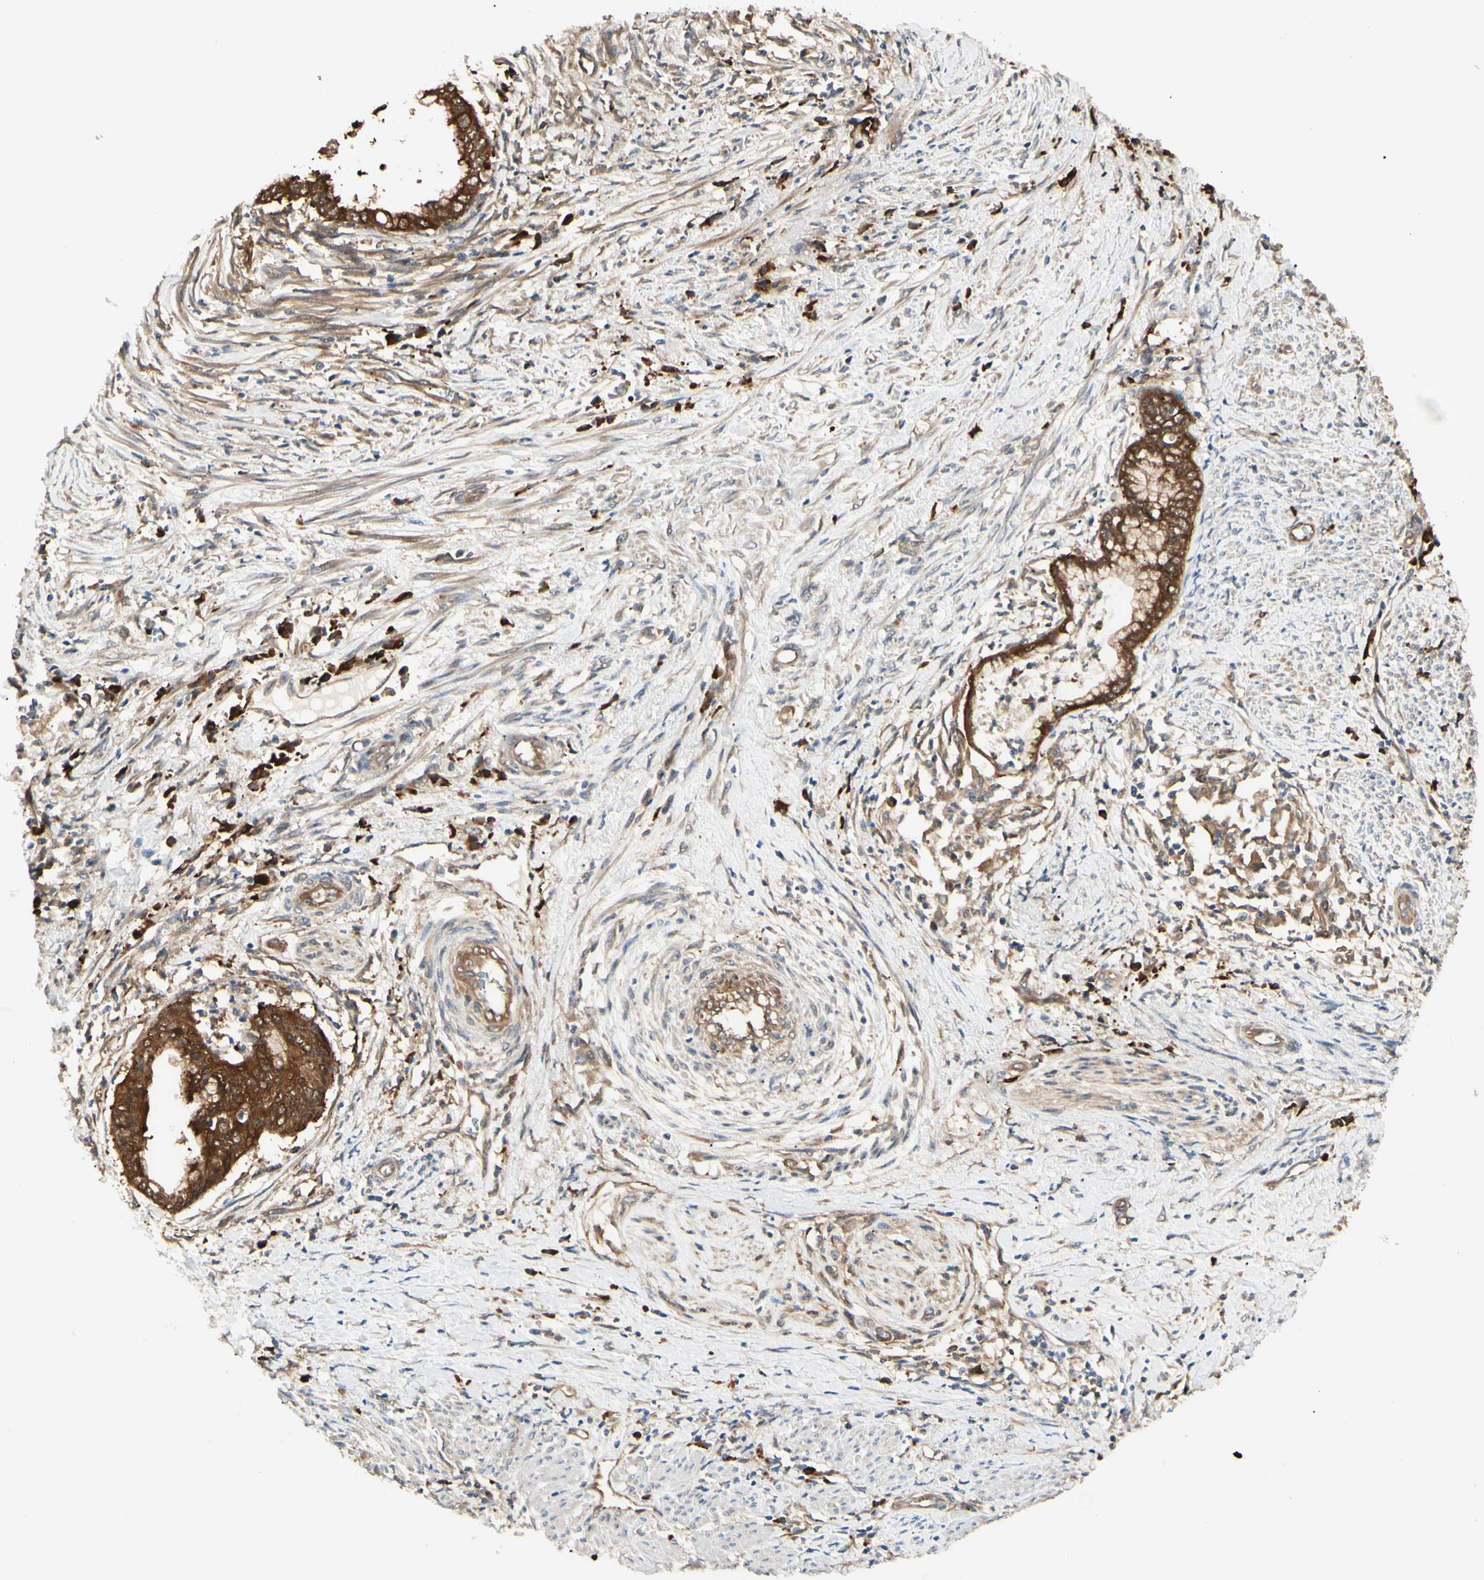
{"staining": {"intensity": "strong", "quantity": ">75%", "location": "cytoplasmic/membranous"}, "tissue": "endometrial cancer", "cell_type": "Tumor cells", "image_type": "cancer", "snomed": [{"axis": "morphology", "description": "Necrosis, NOS"}, {"axis": "morphology", "description": "Adenocarcinoma, NOS"}, {"axis": "topography", "description": "Endometrium"}], "caption": "Human endometrial cancer (adenocarcinoma) stained with a brown dye reveals strong cytoplasmic/membranous positive staining in about >75% of tumor cells.", "gene": "NME1-NME2", "patient": {"sex": "female", "age": 79}}